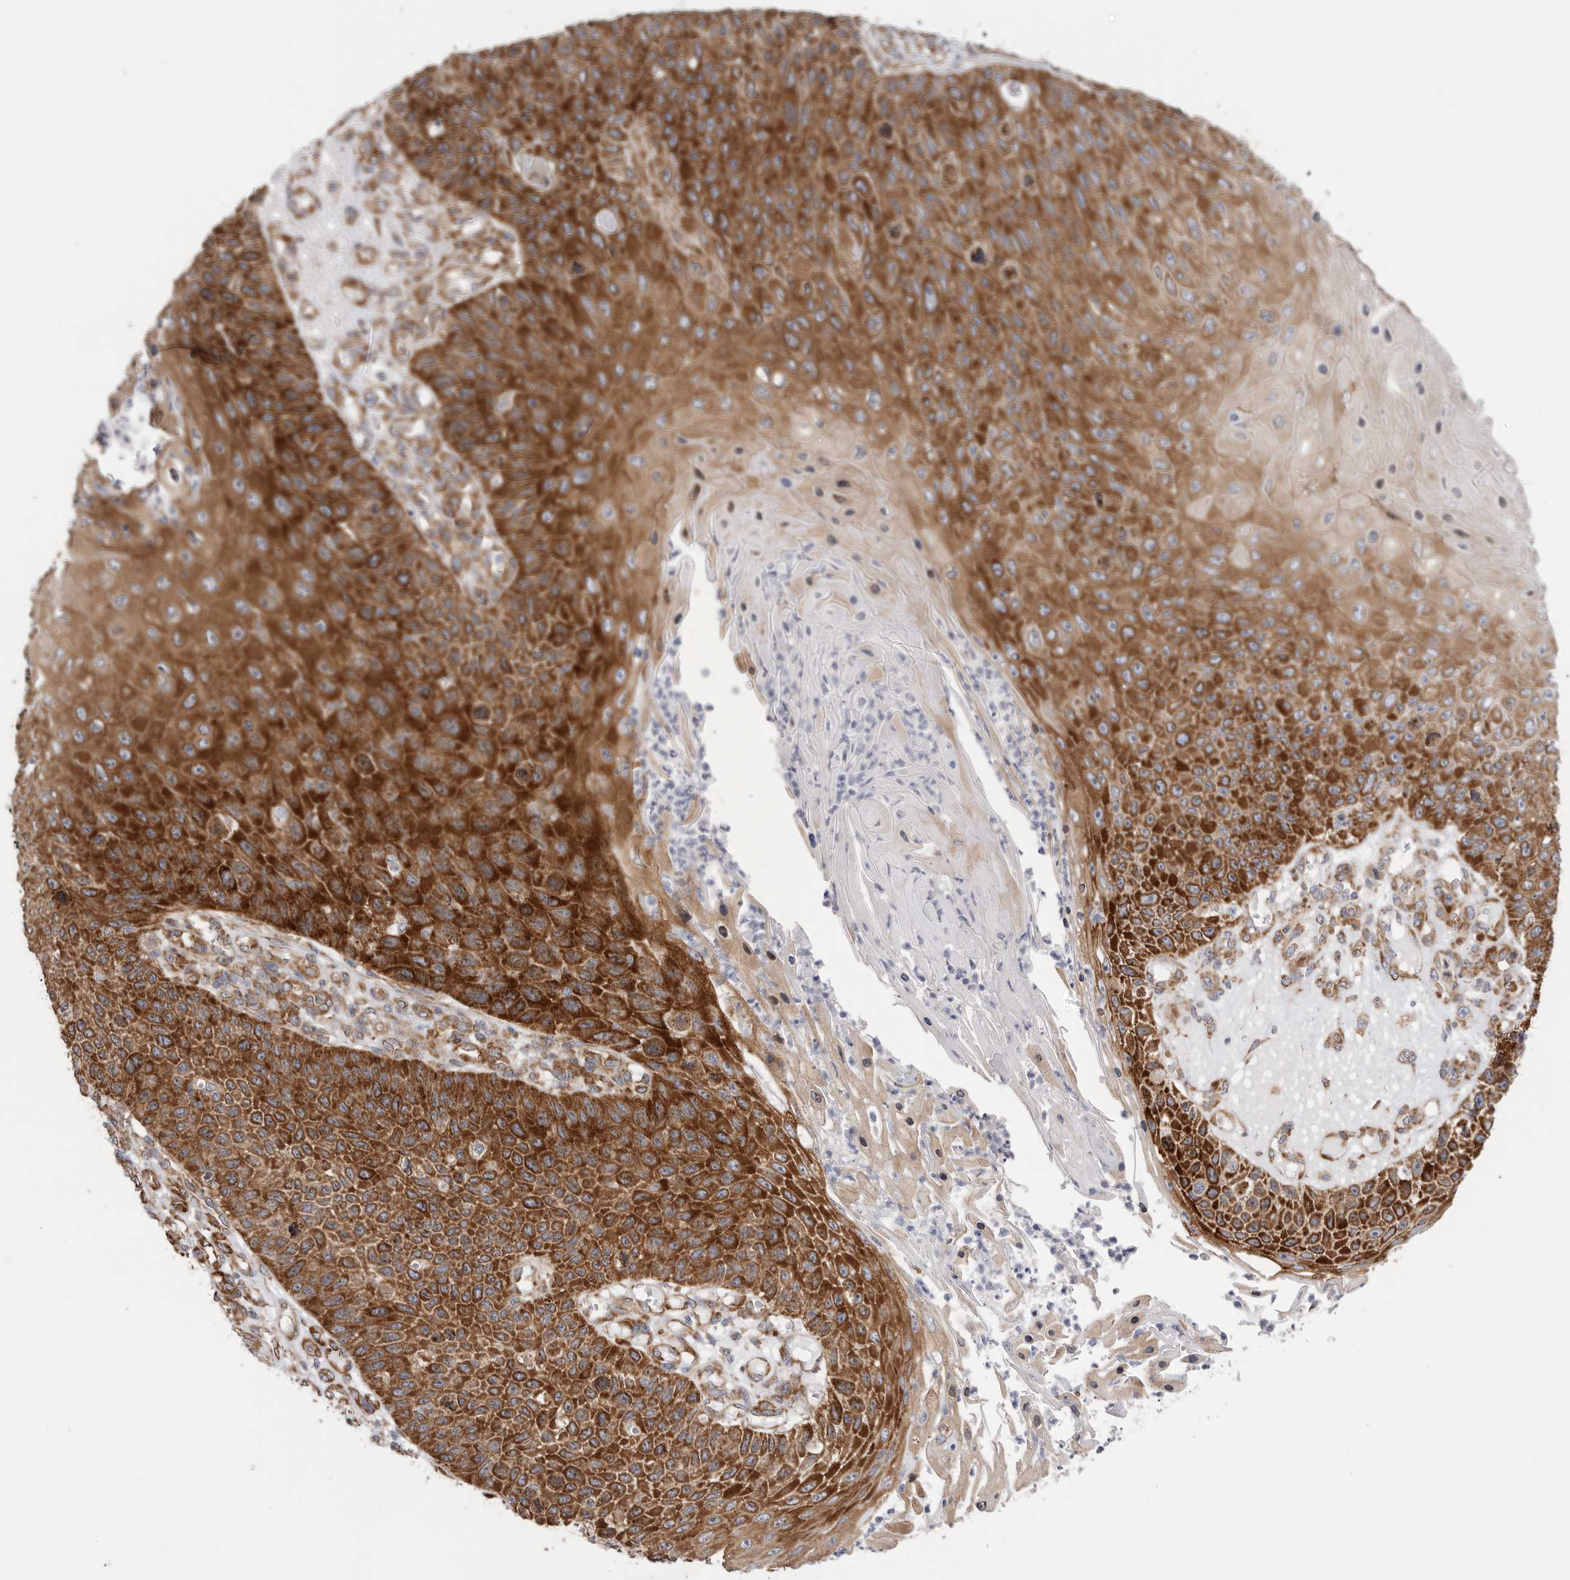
{"staining": {"intensity": "strong", "quantity": ">75%", "location": "cytoplasmic/membranous"}, "tissue": "skin cancer", "cell_type": "Tumor cells", "image_type": "cancer", "snomed": [{"axis": "morphology", "description": "Squamous cell carcinoma, NOS"}, {"axis": "topography", "description": "Skin"}], "caption": "Immunohistochemistry (DAB) staining of human skin squamous cell carcinoma displays strong cytoplasmic/membranous protein staining in about >75% of tumor cells. The protein of interest is stained brown, and the nuclei are stained in blue (DAB (3,3'-diaminobenzidine) IHC with brightfield microscopy, high magnification).", "gene": "SERBP1", "patient": {"sex": "female", "age": 88}}